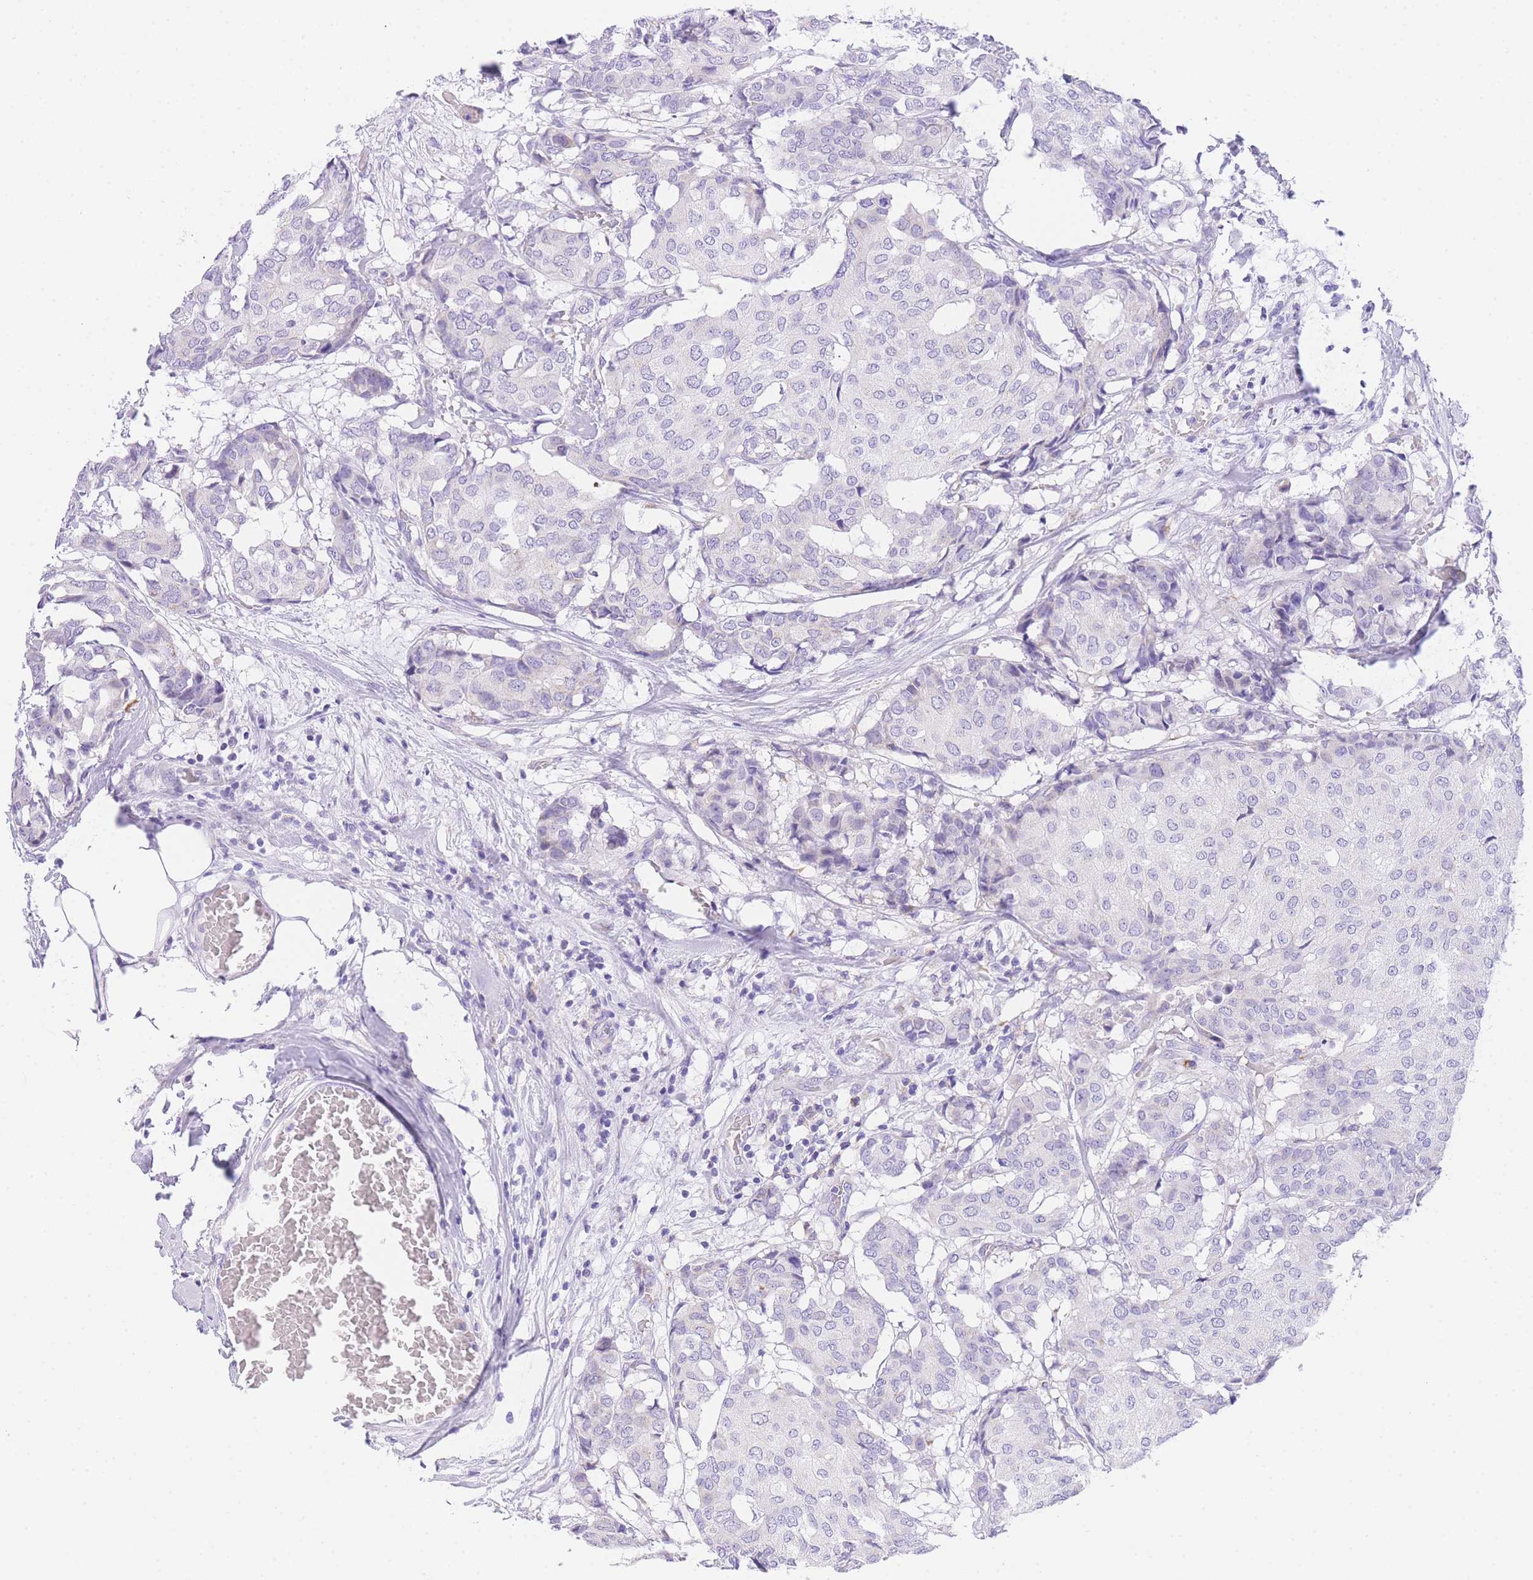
{"staining": {"intensity": "negative", "quantity": "none", "location": "none"}, "tissue": "breast cancer", "cell_type": "Tumor cells", "image_type": "cancer", "snomed": [{"axis": "morphology", "description": "Duct carcinoma"}, {"axis": "topography", "description": "Breast"}], "caption": "This is an immunohistochemistry (IHC) micrograph of breast cancer (intraductal carcinoma). There is no positivity in tumor cells.", "gene": "NKD2", "patient": {"sex": "female", "age": 75}}